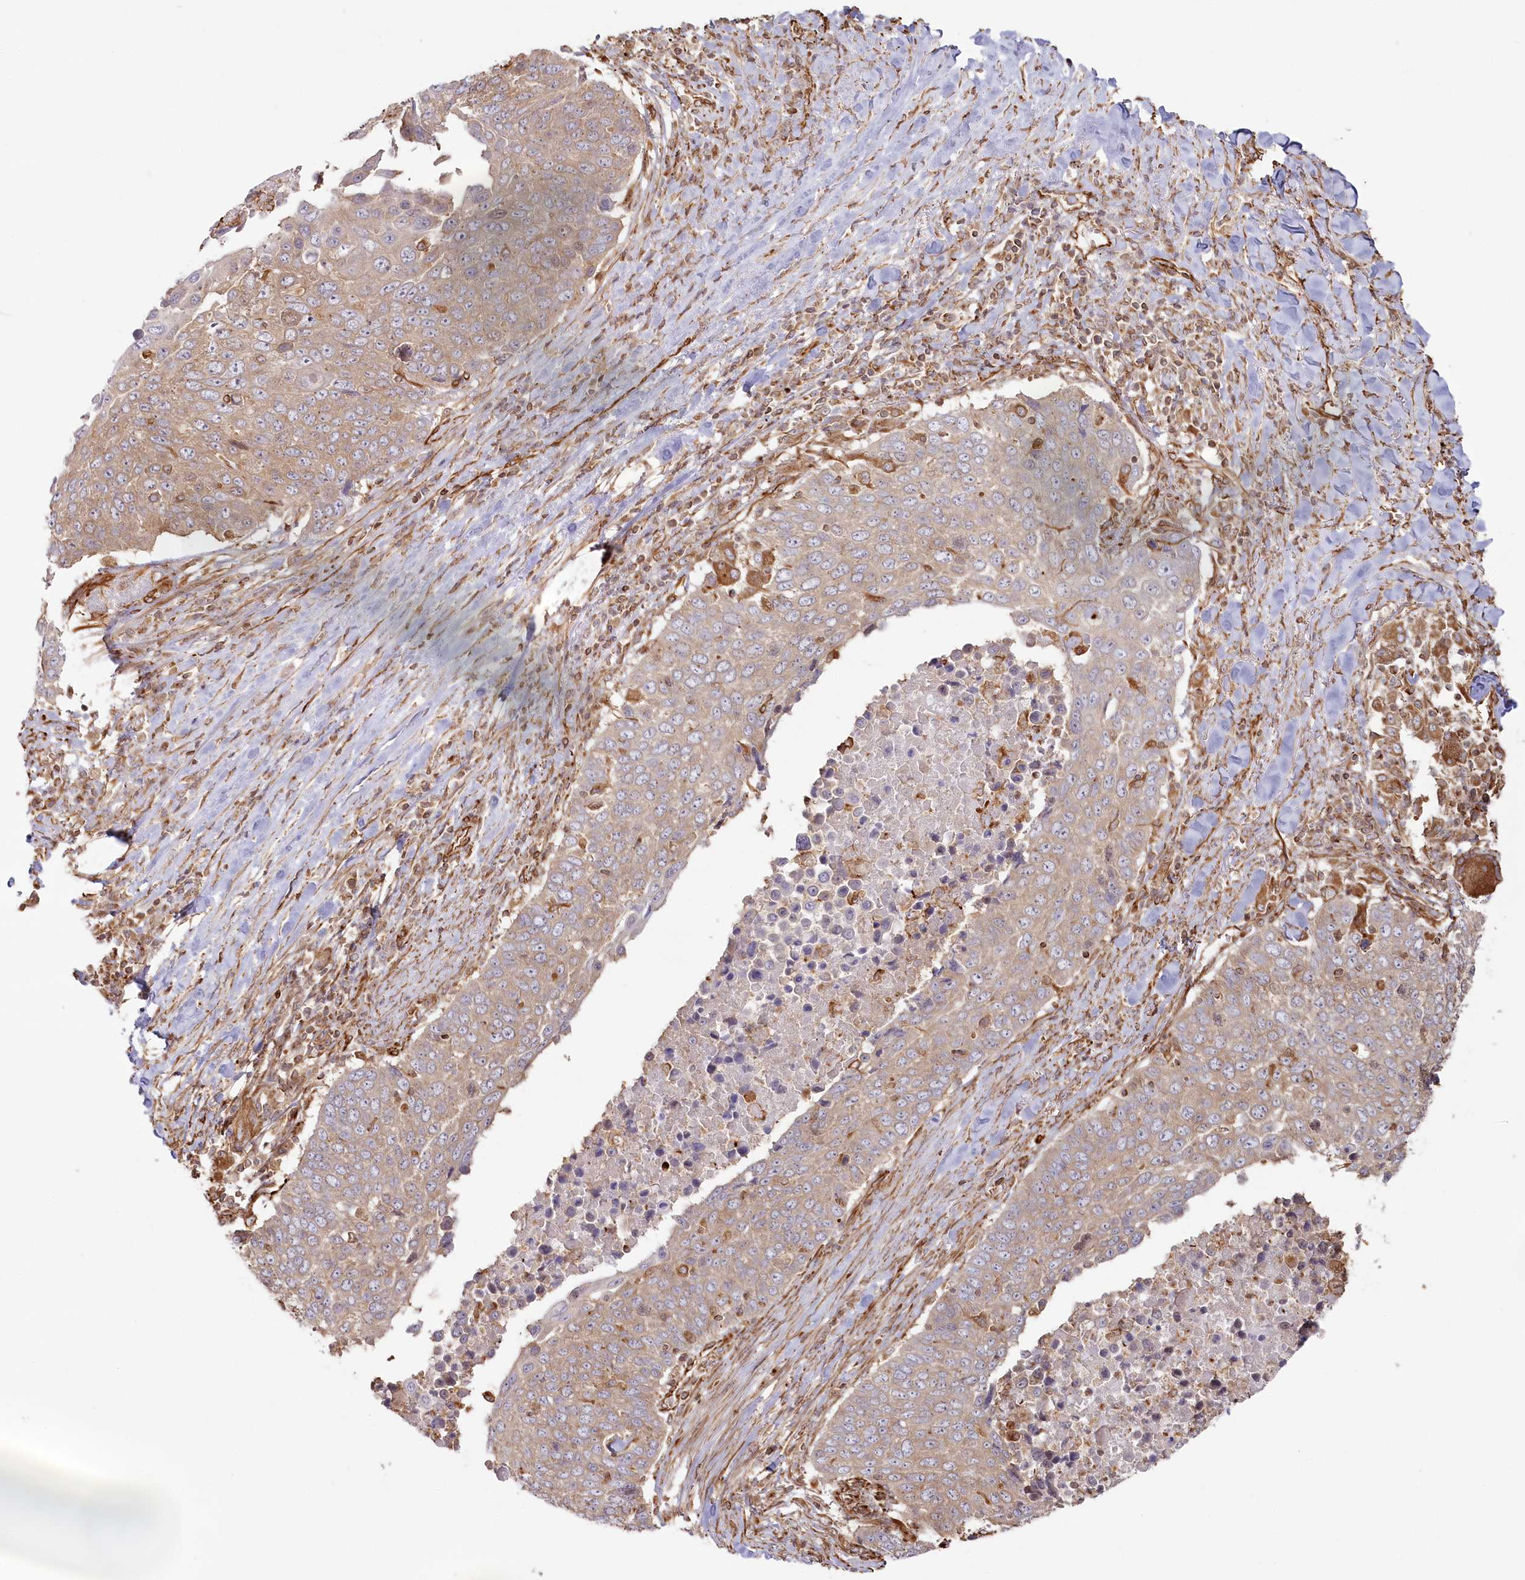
{"staining": {"intensity": "weak", "quantity": "<25%", "location": "cytoplasmic/membranous"}, "tissue": "lung cancer", "cell_type": "Tumor cells", "image_type": "cancer", "snomed": [{"axis": "morphology", "description": "Squamous cell carcinoma, NOS"}, {"axis": "topography", "description": "Lung"}], "caption": "An immunohistochemistry (IHC) histopathology image of squamous cell carcinoma (lung) is shown. There is no staining in tumor cells of squamous cell carcinoma (lung).", "gene": "TTC1", "patient": {"sex": "male", "age": 66}}